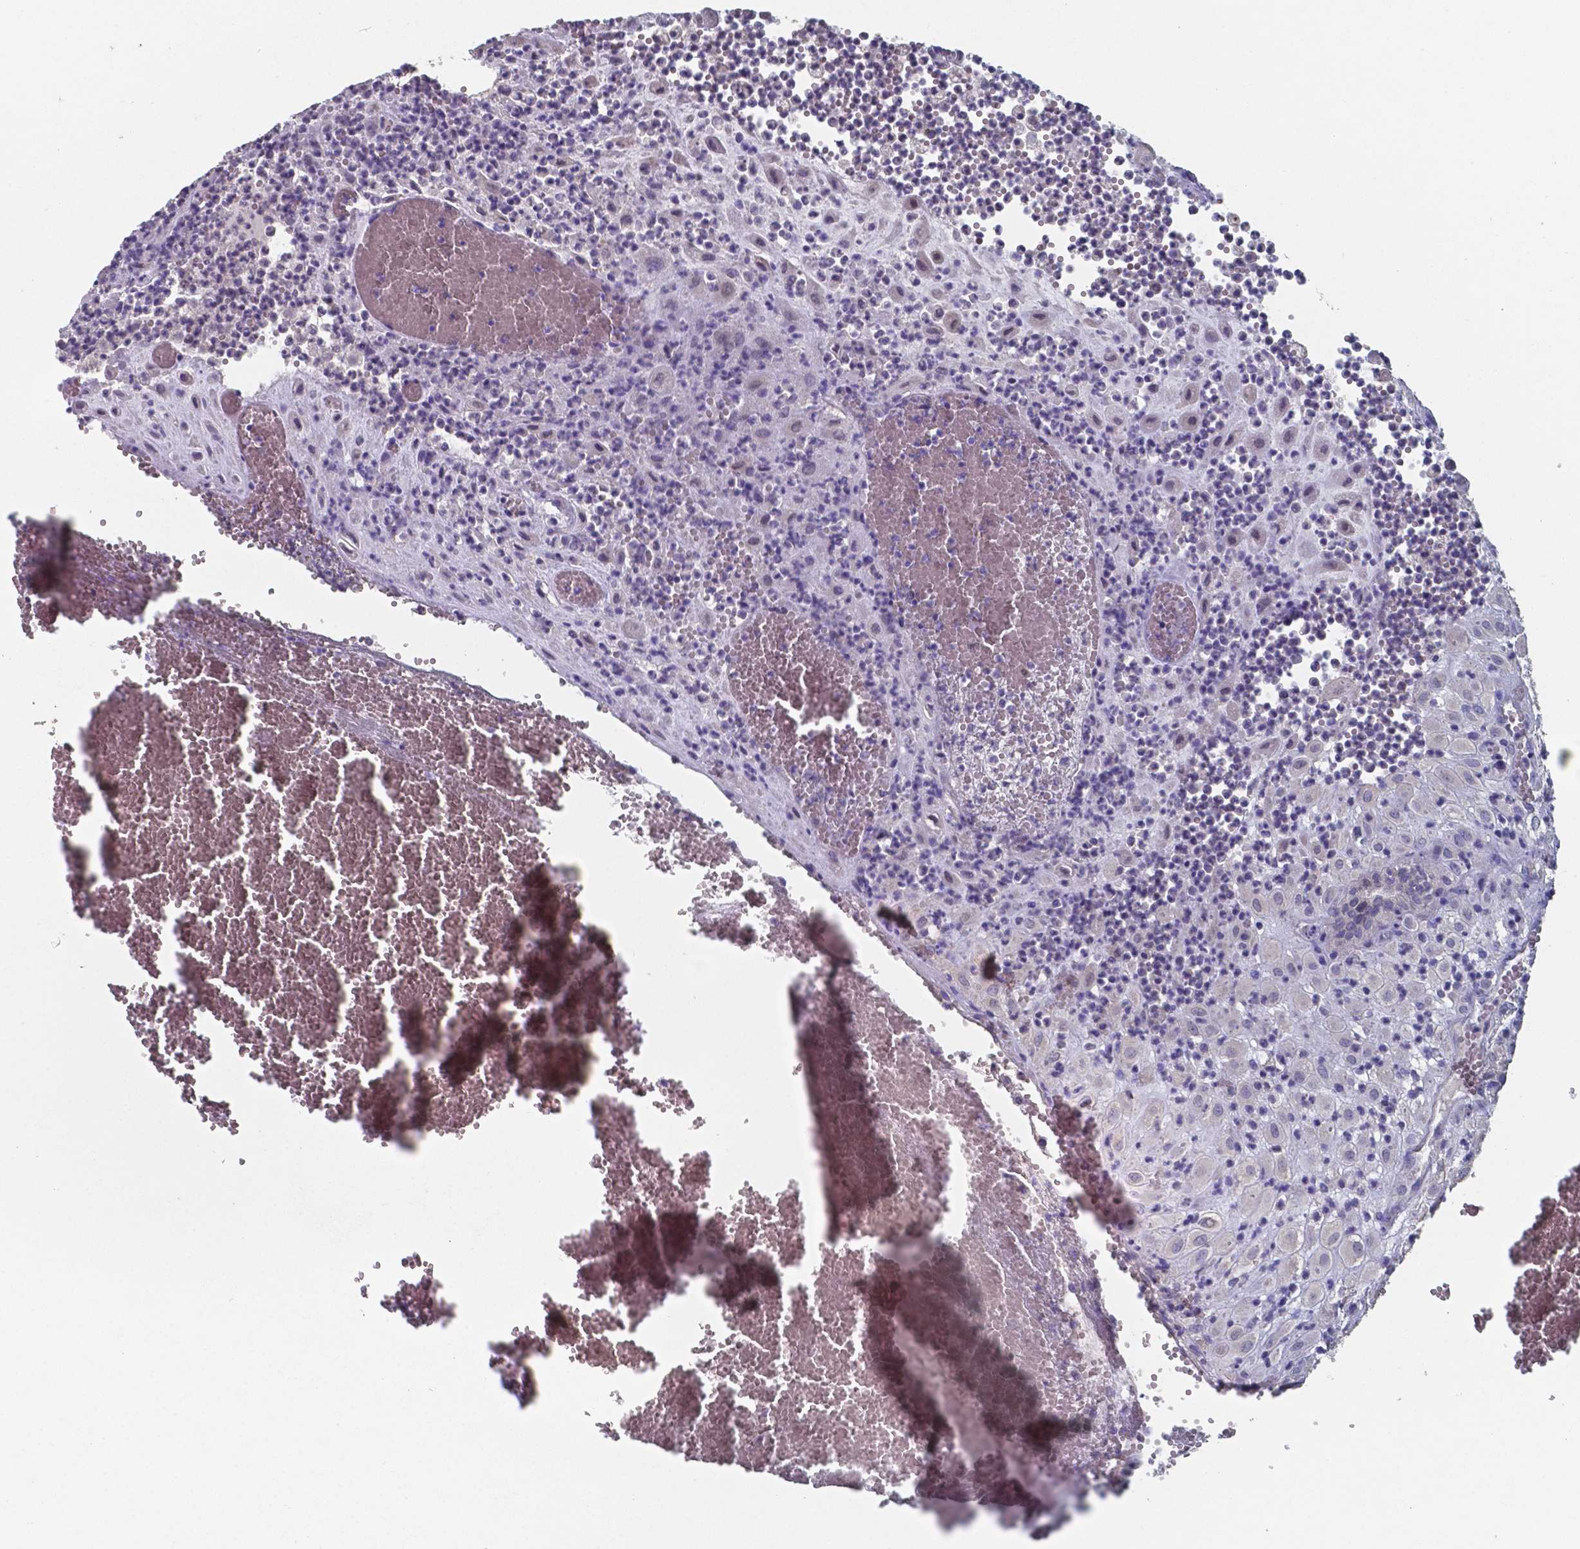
{"staining": {"intensity": "weak", "quantity": "<25%", "location": "nuclear"}, "tissue": "placenta", "cell_type": "Decidual cells", "image_type": "normal", "snomed": [{"axis": "morphology", "description": "Normal tissue, NOS"}, {"axis": "topography", "description": "Placenta"}], "caption": "Immunohistochemistry (IHC) image of normal human placenta stained for a protein (brown), which reveals no positivity in decidual cells.", "gene": "FOXJ1", "patient": {"sex": "female", "age": 24}}